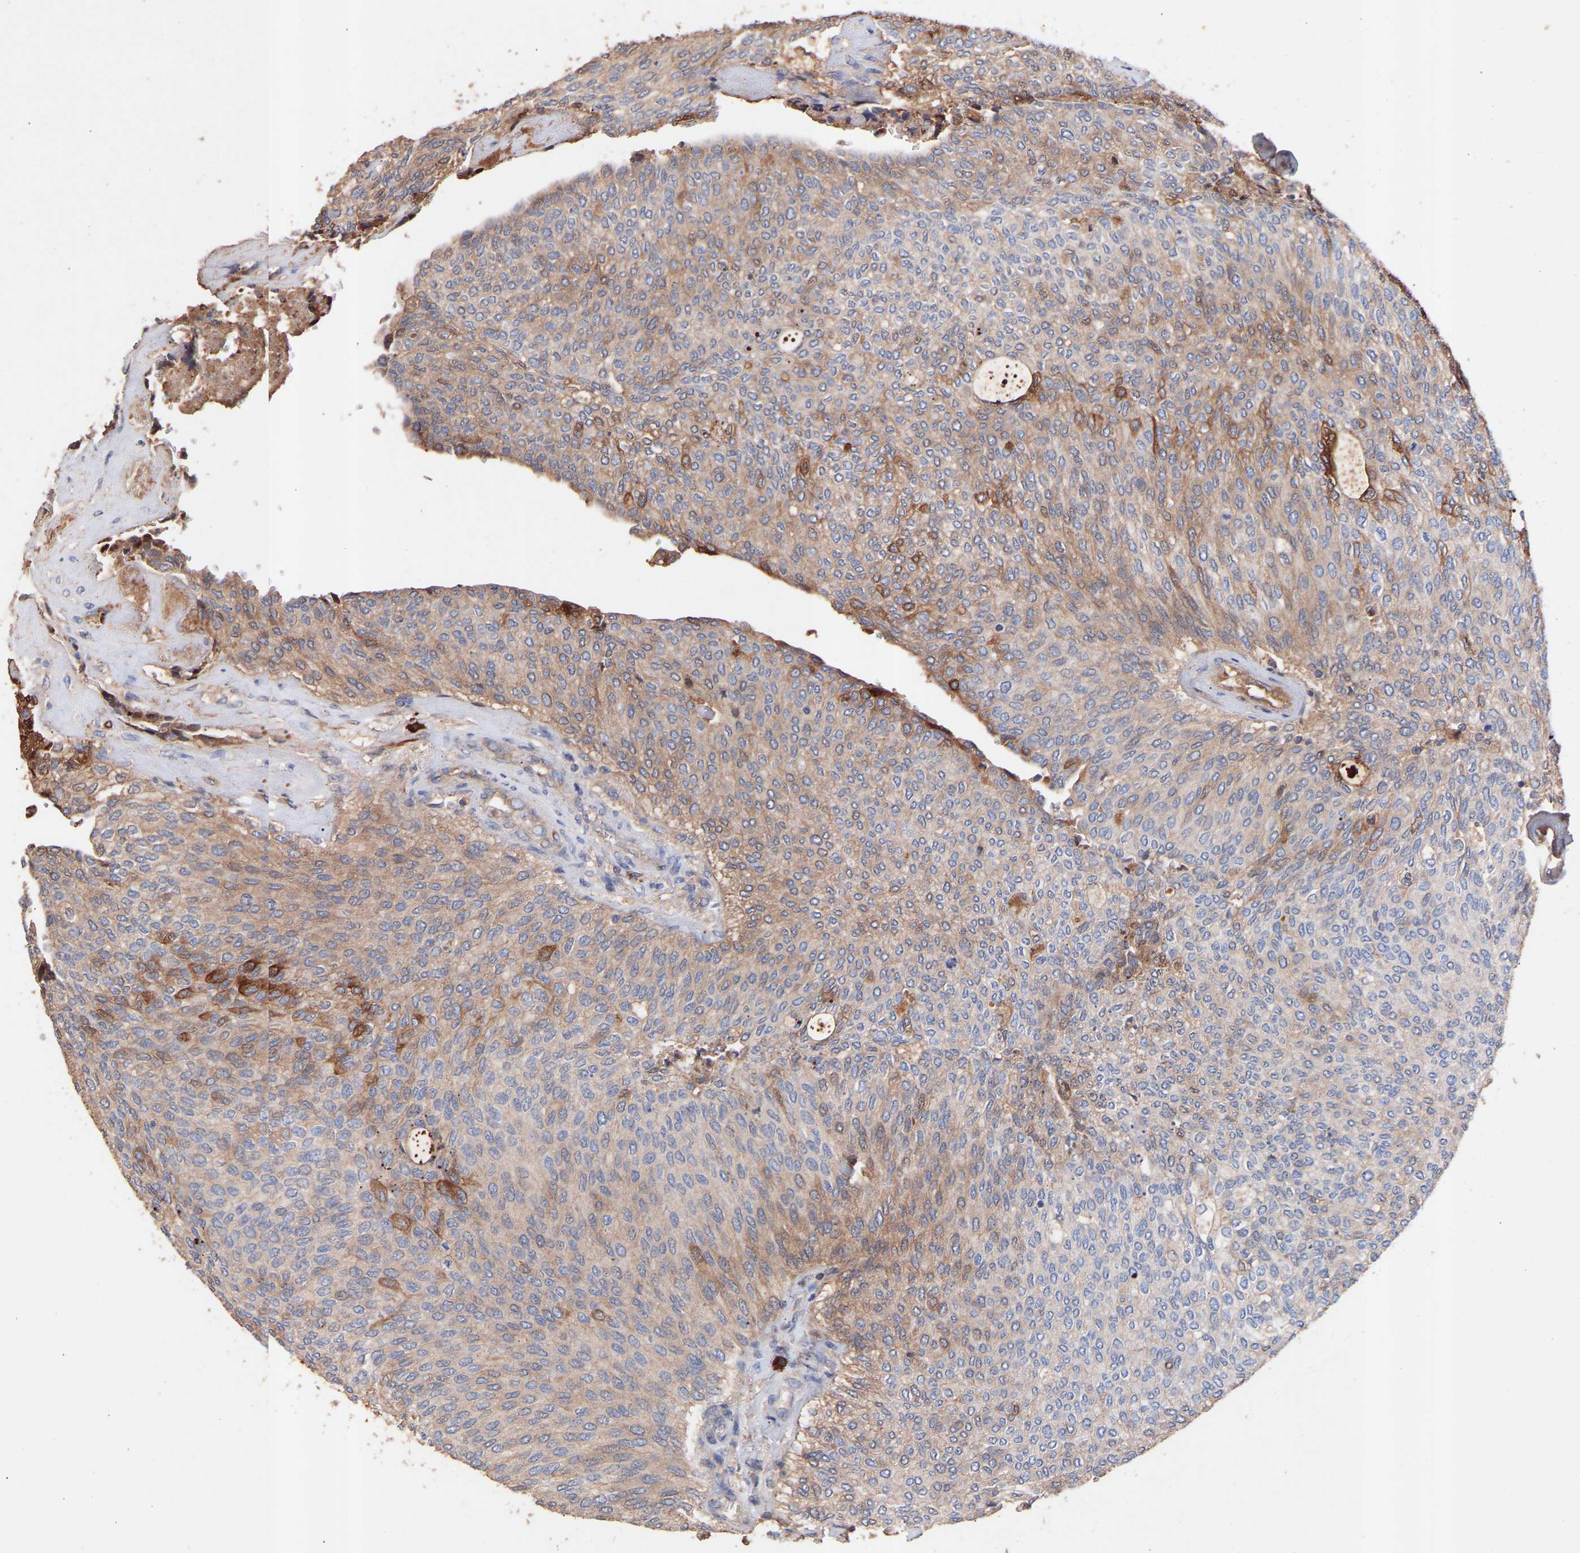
{"staining": {"intensity": "moderate", "quantity": "<25%", "location": "cytoplasmic/membranous"}, "tissue": "urothelial cancer", "cell_type": "Tumor cells", "image_type": "cancer", "snomed": [{"axis": "morphology", "description": "Urothelial carcinoma, Low grade"}, {"axis": "topography", "description": "Urinary bladder"}], "caption": "A brown stain highlights moderate cytoplasmic/membranous positivity of a protein in human low-grade urothelial carcinoma tumor cells. The staining was performed using DAB (3,3'-diaminobenzidine) to visualize the protein expression in brown, while the nuclei were stained in blue with hematoxylin (Magnification: 20x).", "gene": "TMEM268", "patient": {"sex": "female", "age": 79}}